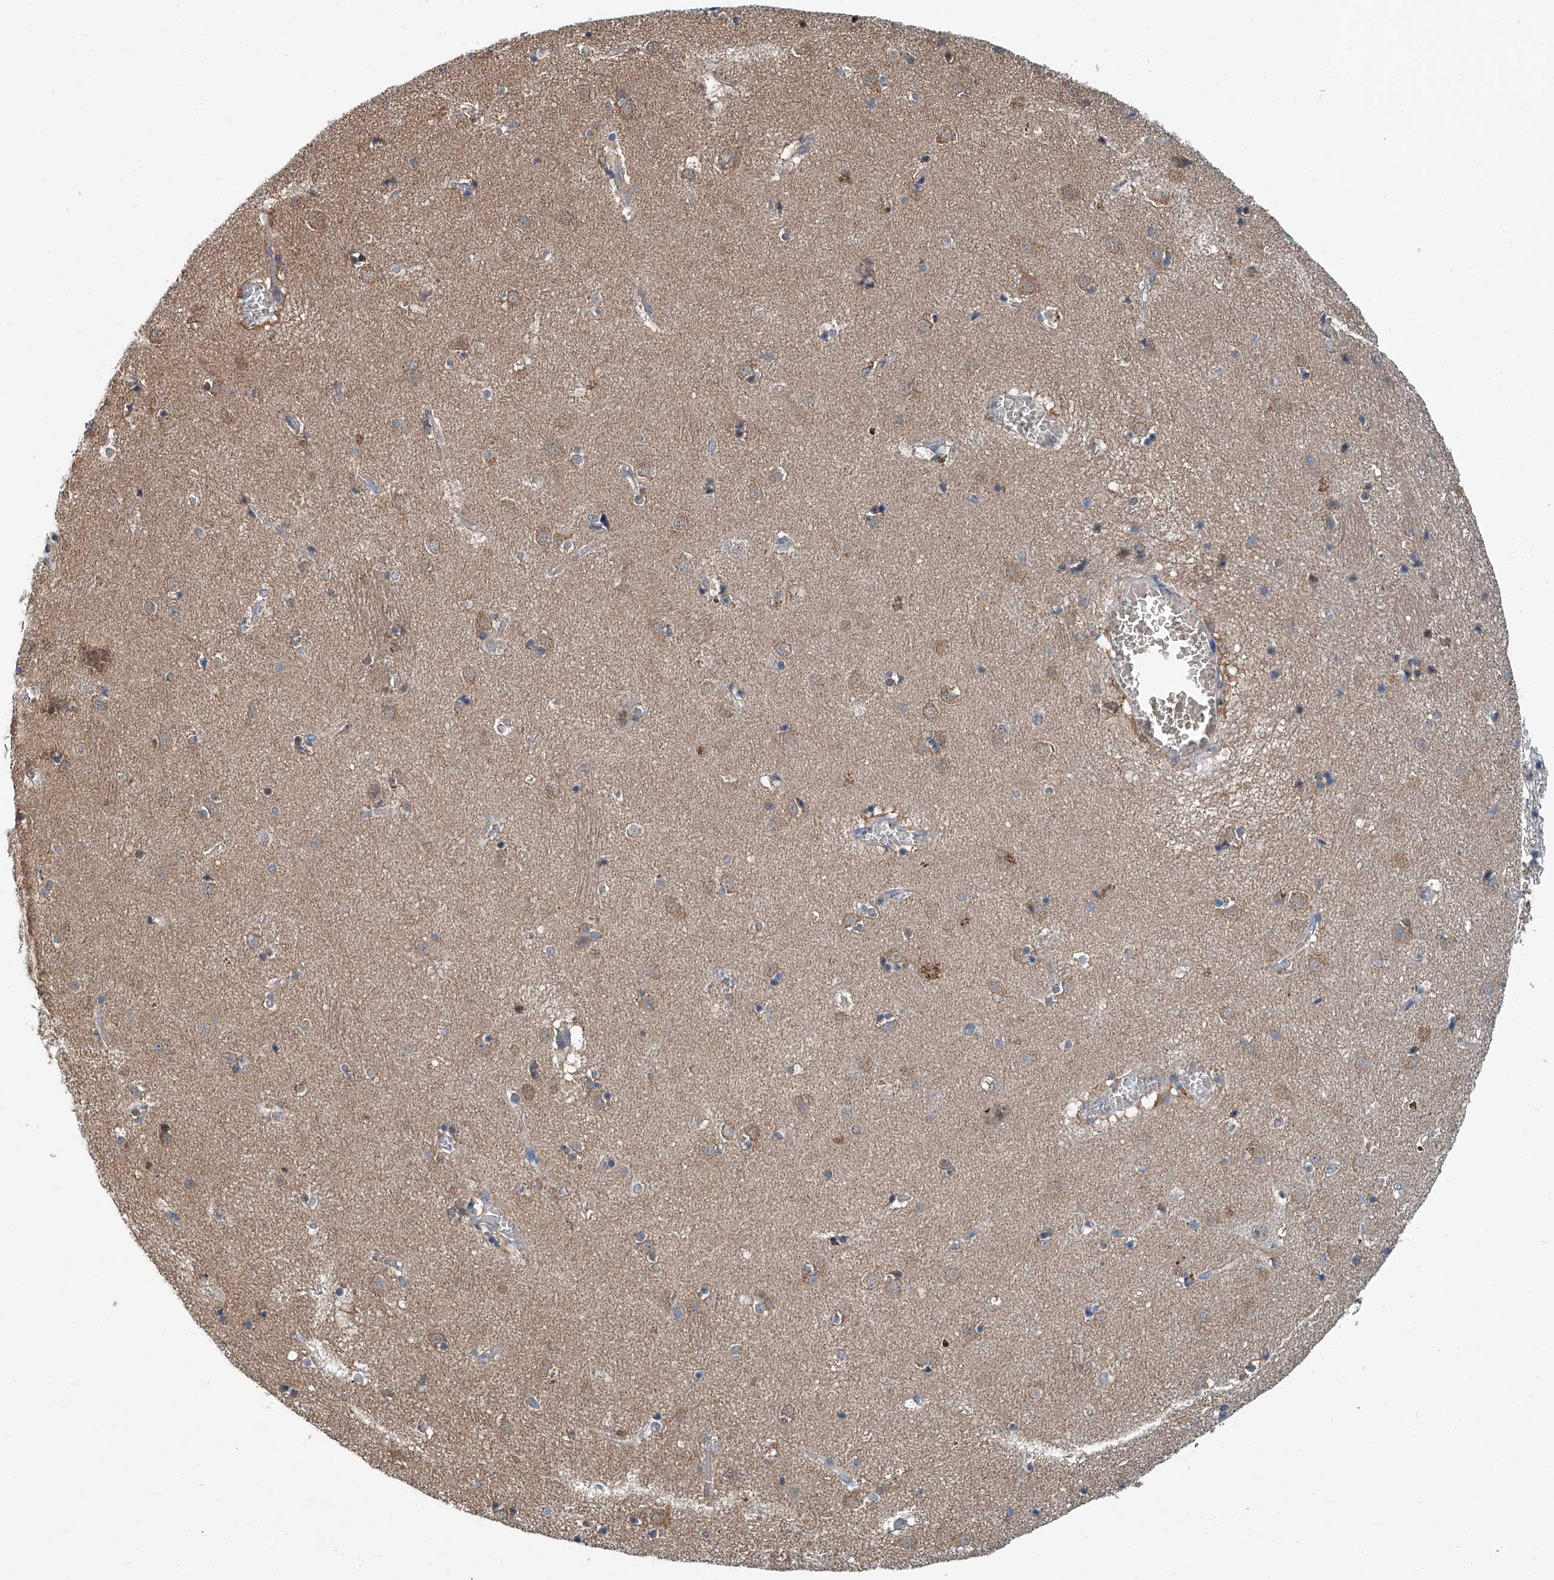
{"staining": {"intensity": "moderate", "quantity": "<25%", "location": "cytoplasmic/membranous"}, "tissue": "caudate", "cell_type": "Glial cells", "image_type": "normal", "snomed": [{"axis": "morphology", "description": "Normal tissue, NOS"}, {"axis": "topography", "description": "Lateral ventricle wall"}], "caption": "Protein staining of normal caudate shows moderate cytoplasmic/membranous staining in approximately <25% of glial cells.", "gene": "CLK1", "patient": {"sex": "male", "age": 70}}